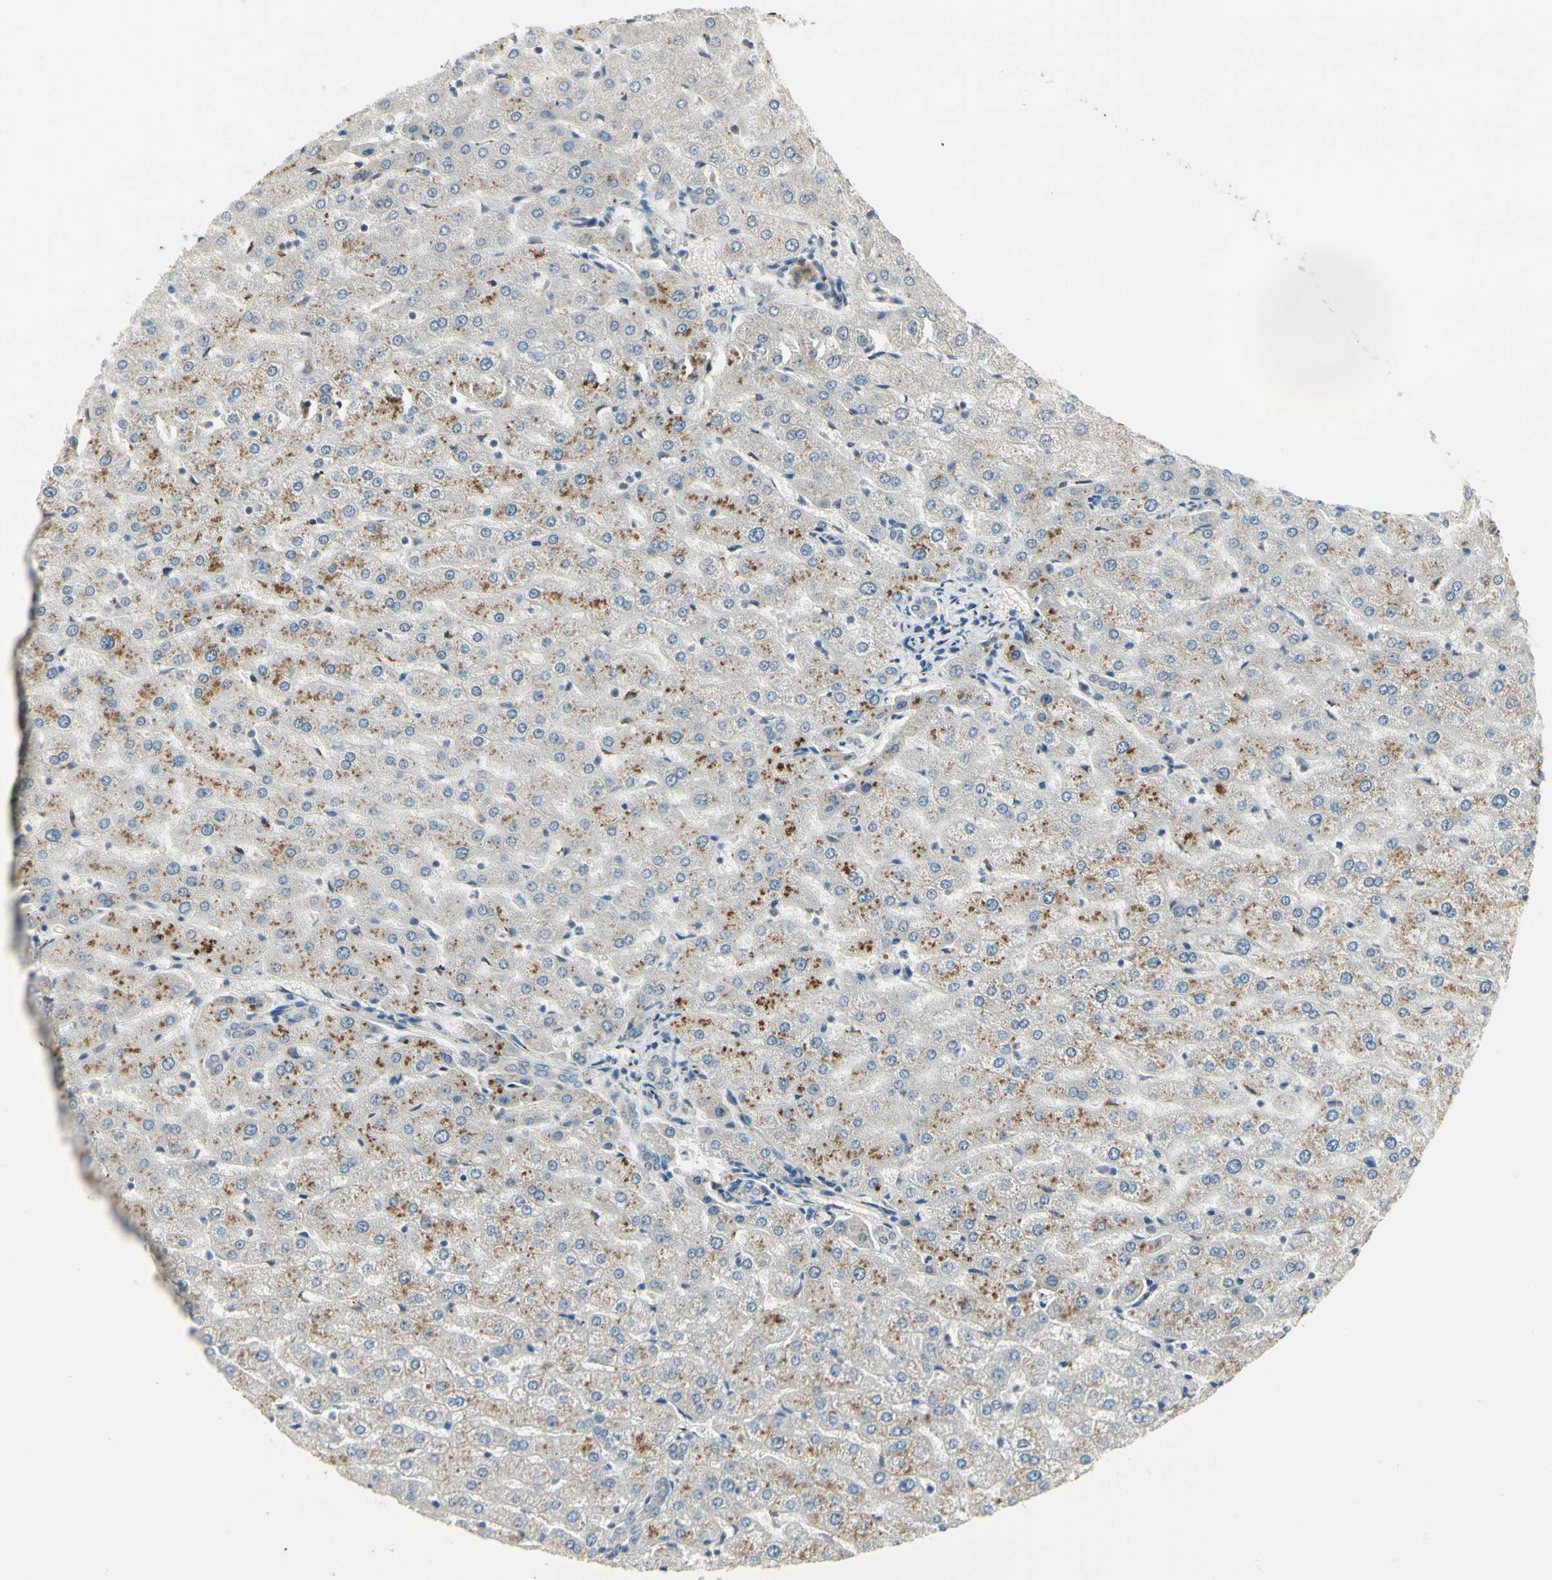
{"staining": {"intensity": "negative", "quantity": "none", "location": "none"}, "tissue": "liver", "cell_type": "Cholangiocytes", "image_type": "normal", "snomed": [{"axis": "morphology", "description": "Normal tissue, NOS"}, {"axis": "morphology", "description": "Fibrosis, NOS"}, {"axis": "topography", "description": "Liver"}], "caption": "Image shows no significant protein staining in cholangiocytes of benign liver.", "gene": "MANSC1", "patient": {"sex": "female", "age": 29}}